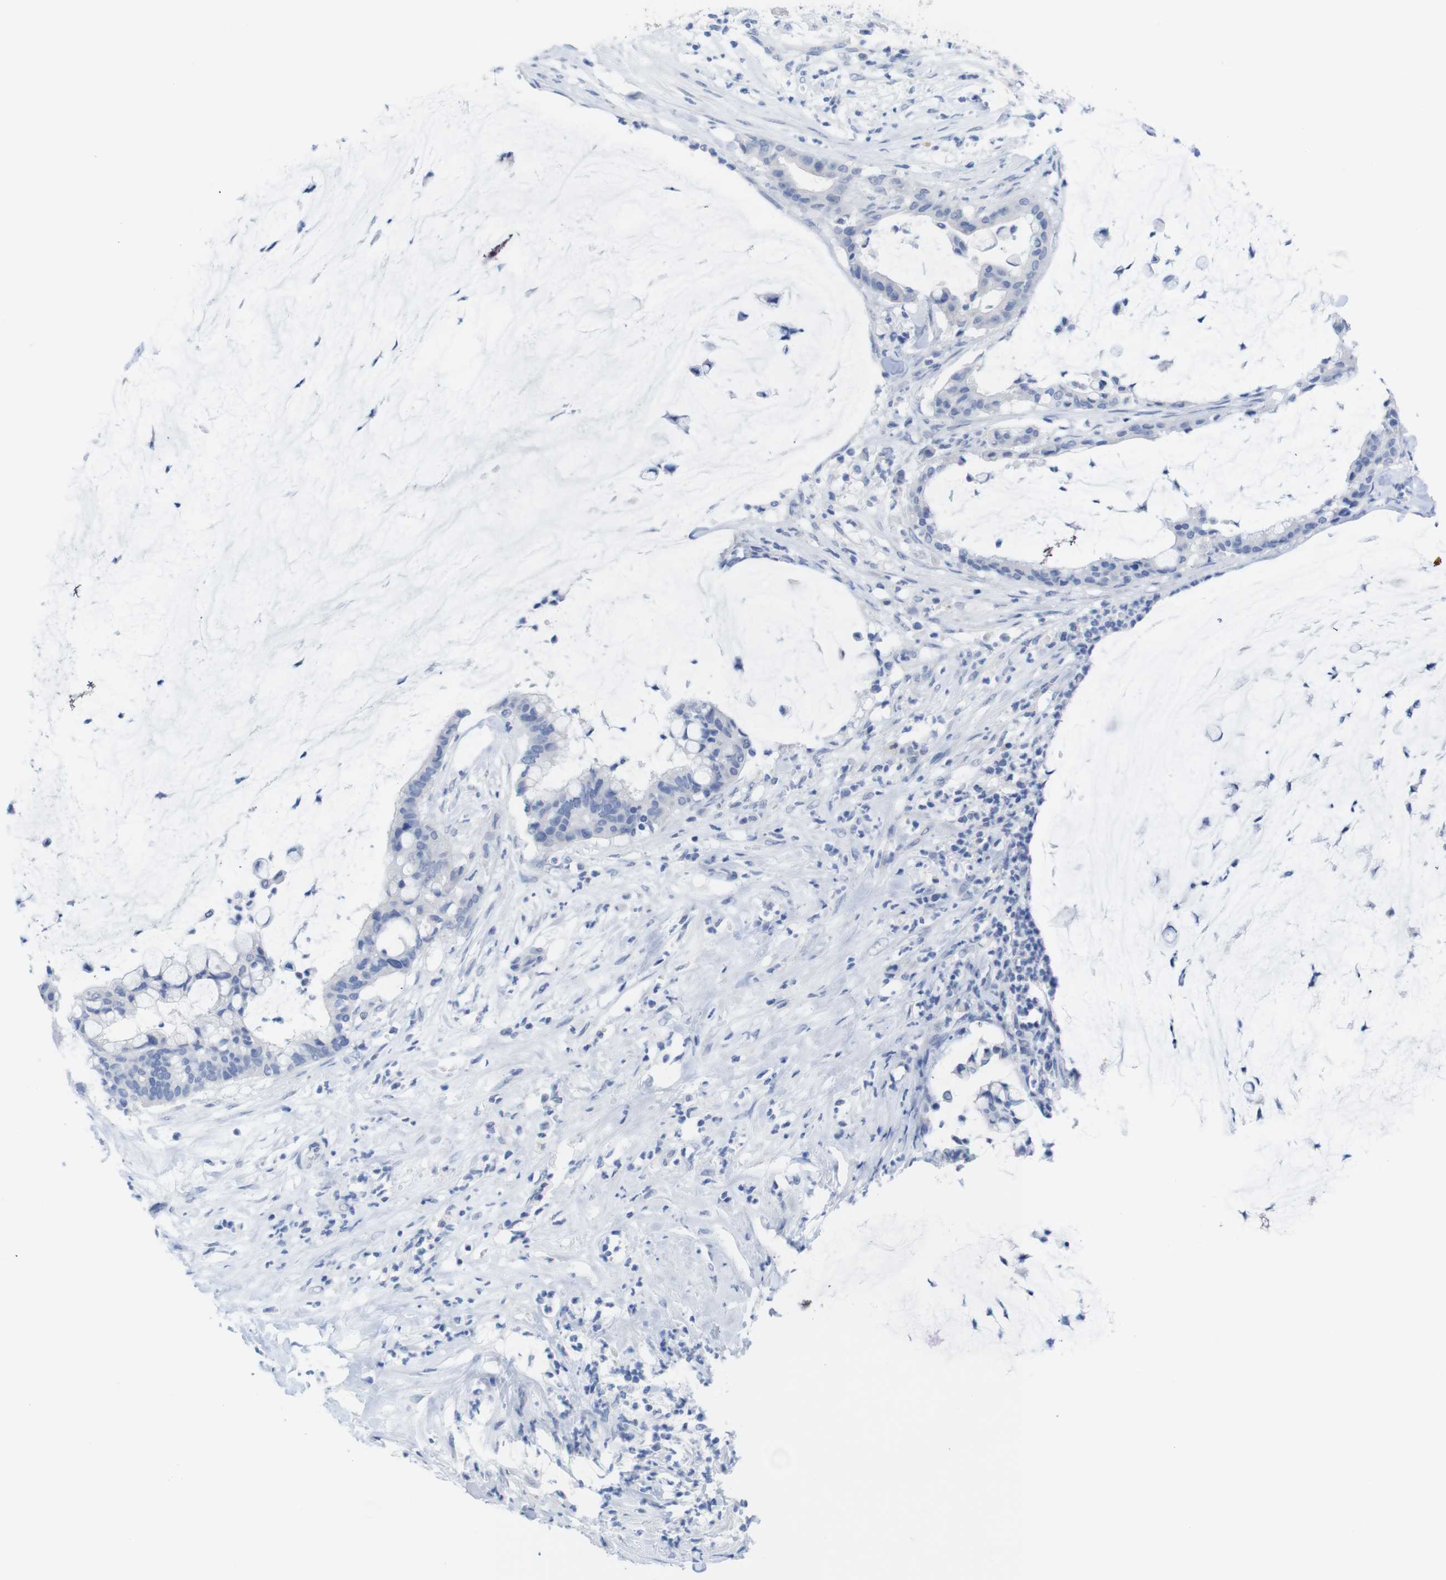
{"staining": {"intensity": "negative", "quantity": "none", "location": "none"}, "tissue": "pancreatic cancer", "cell_type": "Tumor cells", "image_type": "cancer", "snomed": [{"axis": "morphology", "description": "Adenocarcinoma, NOS"}, {"axis": "topography", "description": "Pancreas"}], "caption": "Immunohistochemistry (IHC) image of human pancreatic adenocarcinoma stained for a protein (brown), which demonstrates no expression in tumor cells. (Stains: DAB immunohistochemistry with hematoxylin counter stain, Microscopy: brightfield microscopy at high magnification).", "gene": "PNMA1", "patient": {"sex": "male", "age": 41}}